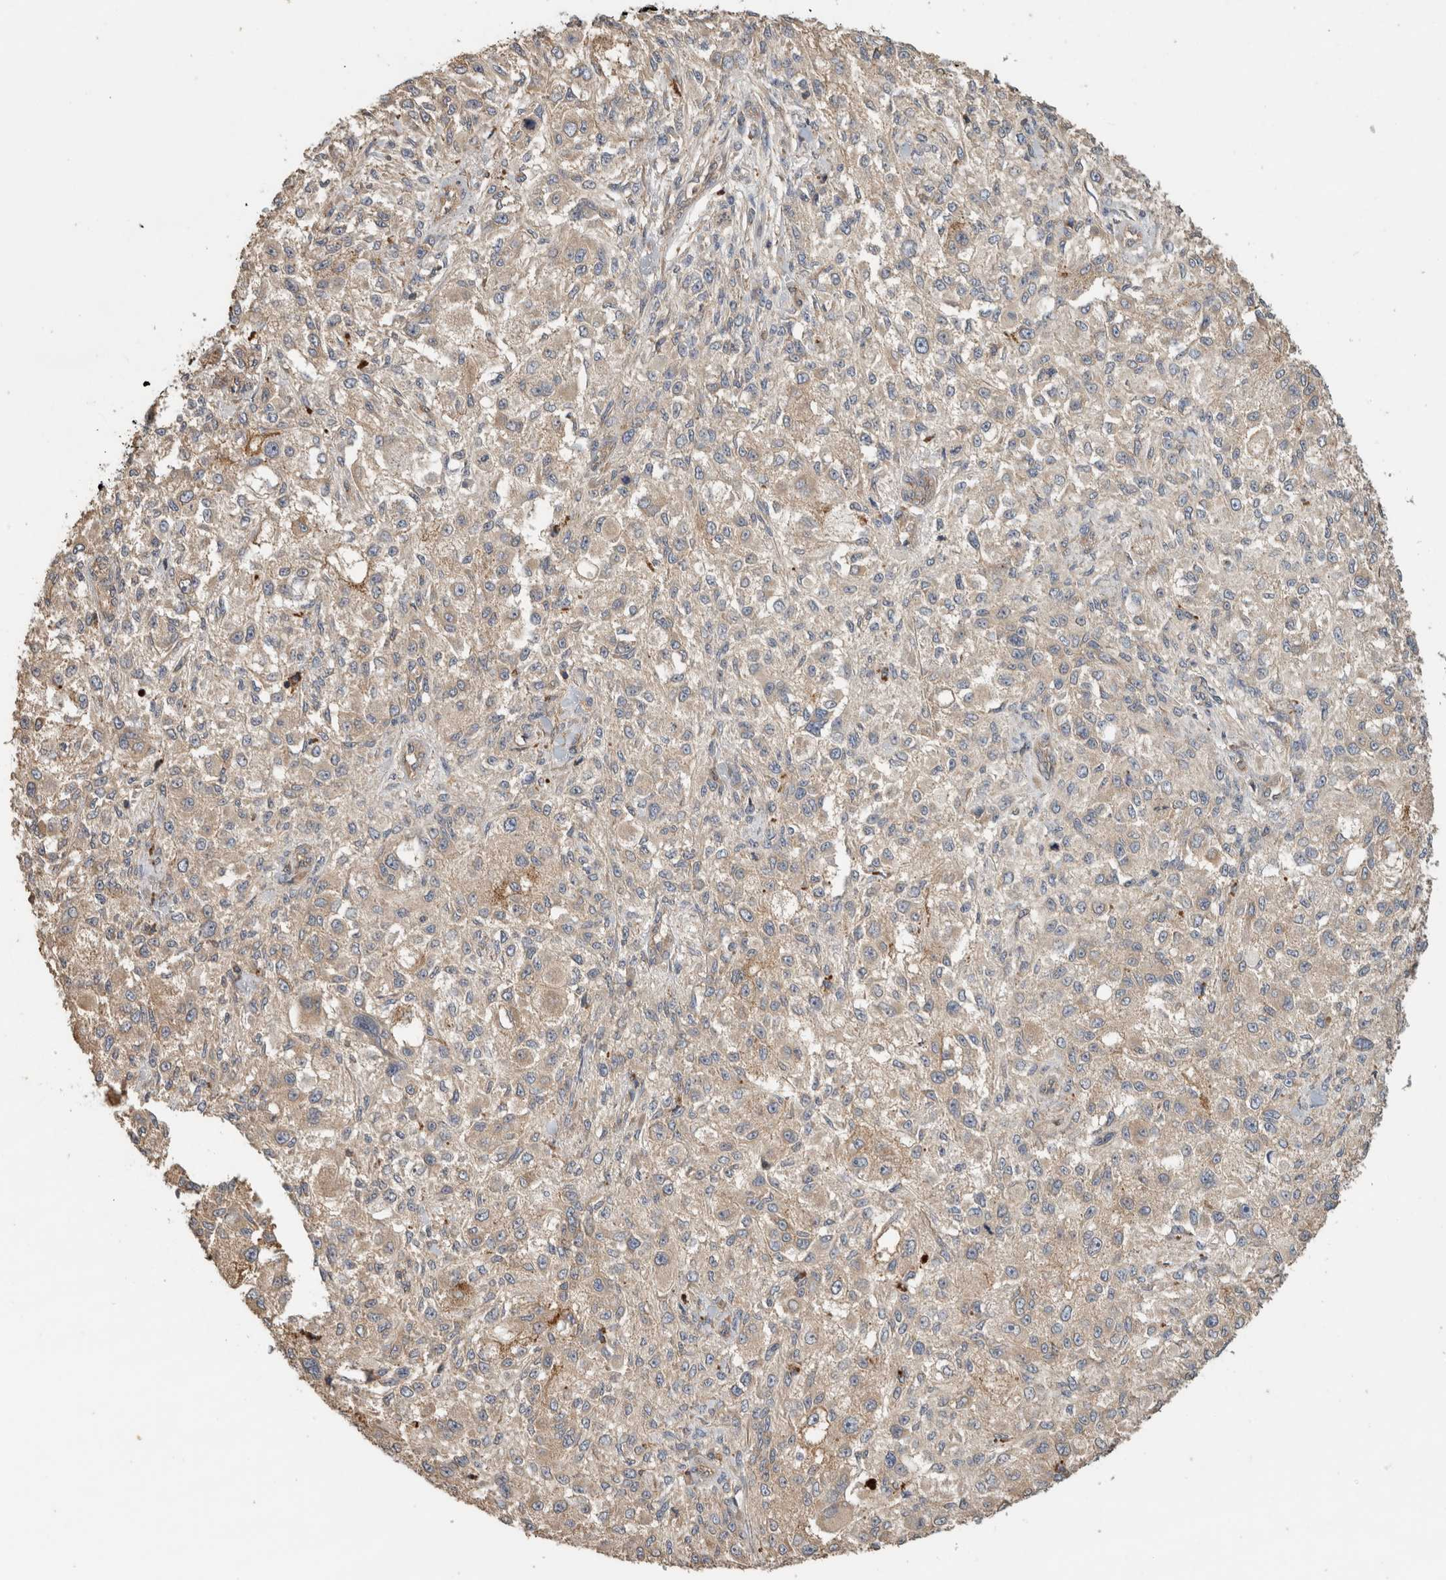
{"staining": {"intensity": "weak", "quantity": ">75%", "location": "cytoplasmic/membranous"}, "tissue": "melanoma", "cell_type": "Tumor cells", "image_type": "cancer", "snomed": [{"axis": "morphology", "description": "Necrosis, NOS"}, {"axis": "morphology", "description": "Malignant melanoma, NOS"}, {"axis": "topography", "description": "Skin"}], "caption": "Protein expression analysis of malignant melanoma demonstrates weak cytoplasmic/membranous expression in approximately >75% of tumor cells.", "gene": "EIF4G3", "patient": {"sex": "female", "age": 87}}